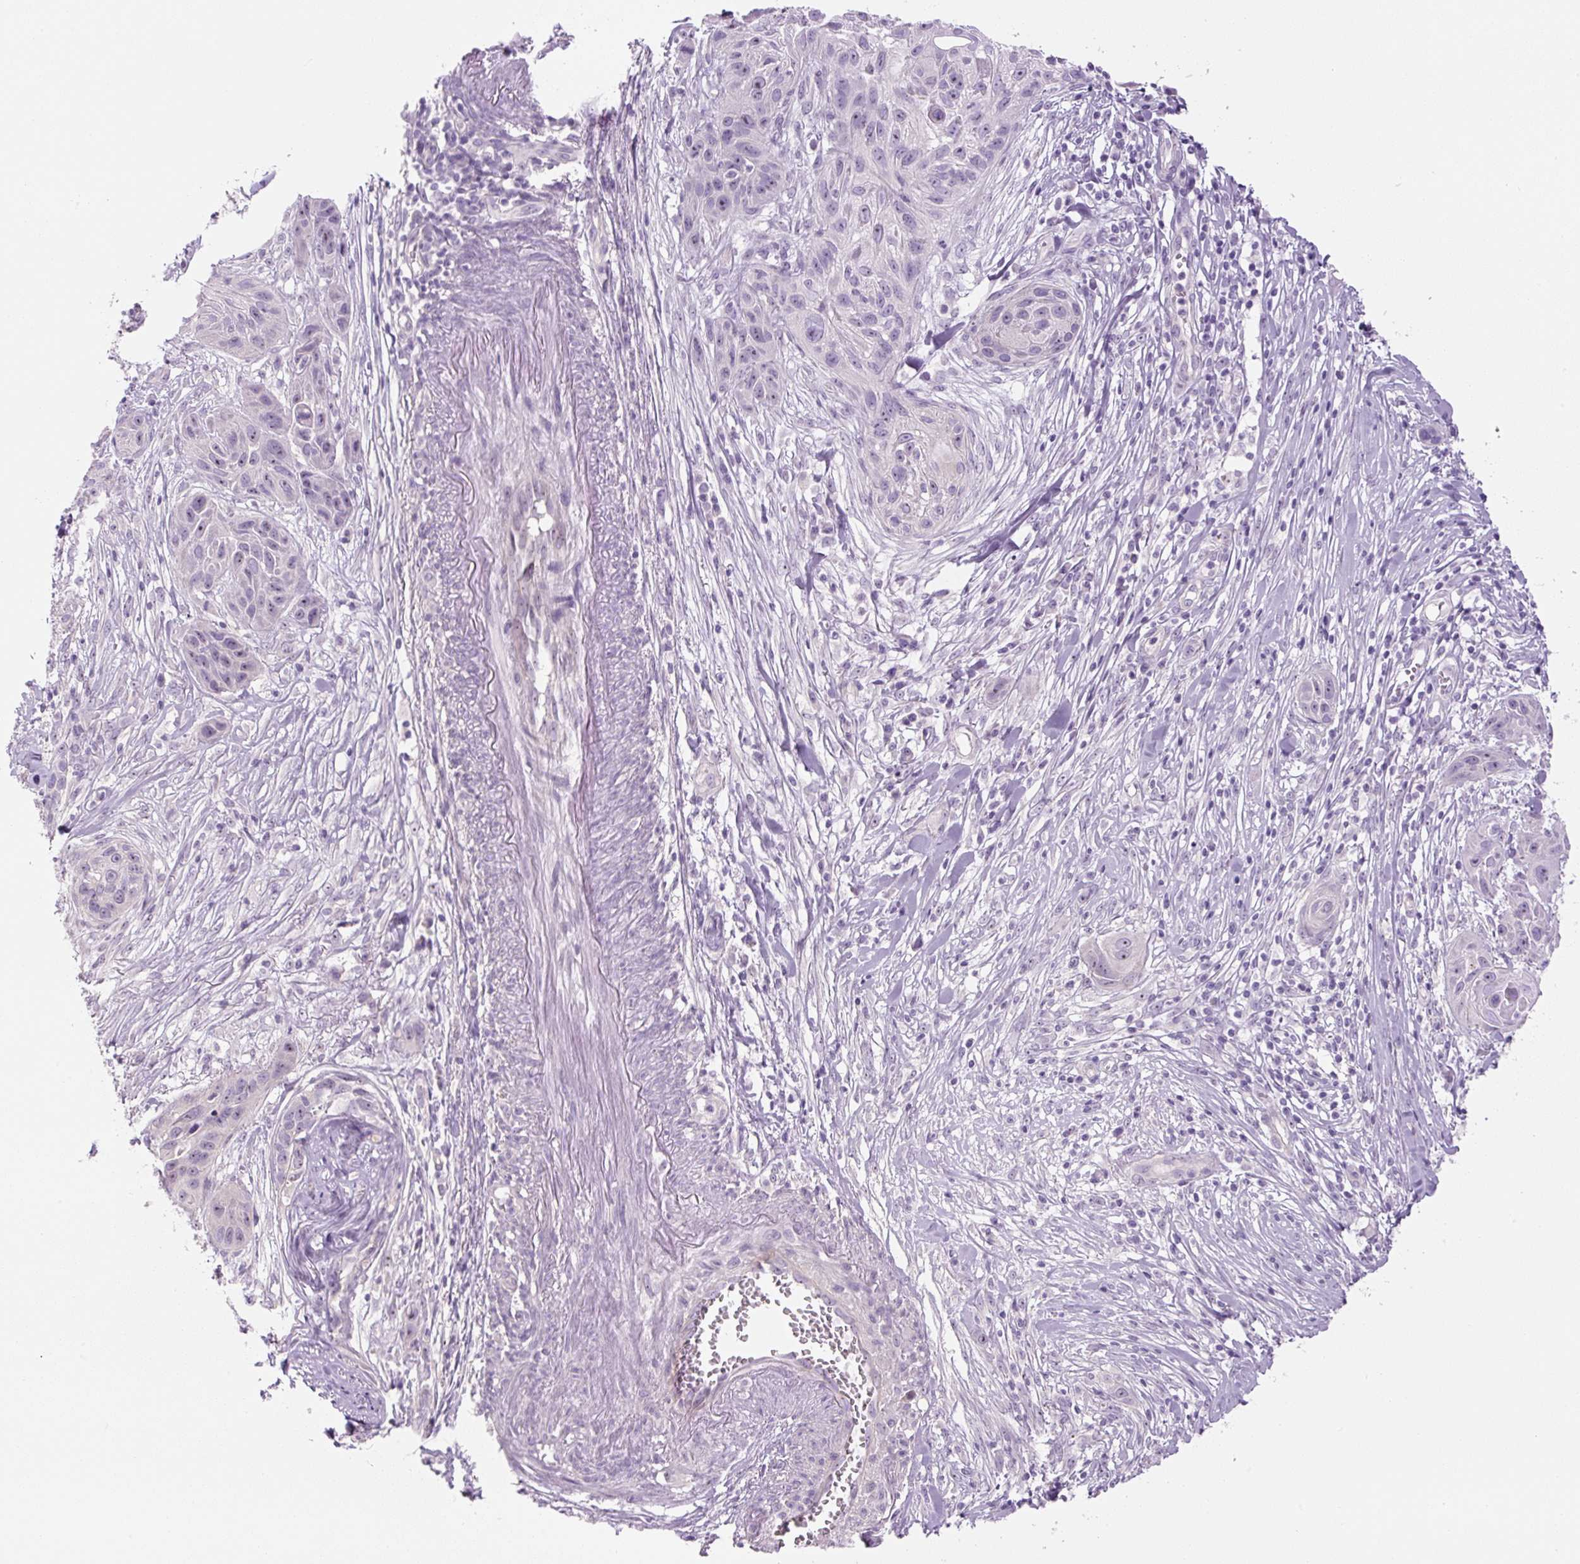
{"staining": {"intensity": "weak", "quantity": "<25%", "location": "nuclear"}, "tissue": "skin cancer", "cell_type": "Tumor cells", "image_type": "cancer", "snomed": [{"axis": "morphology", "description": "Squamous cell carcinoma, NOS"}, {"axis": "topography", "description": "Skin"}, {"axis": "topography", "description": "Vulva"}], "caption": "An IHC photomicrograph of squamous cell carcinoma (skin) is shown. There is no staining in tumor cells of squamous cell carcinoma (skin).", "gene": "TMEM151B", "patient": {"sex": "female", "age": 83}}